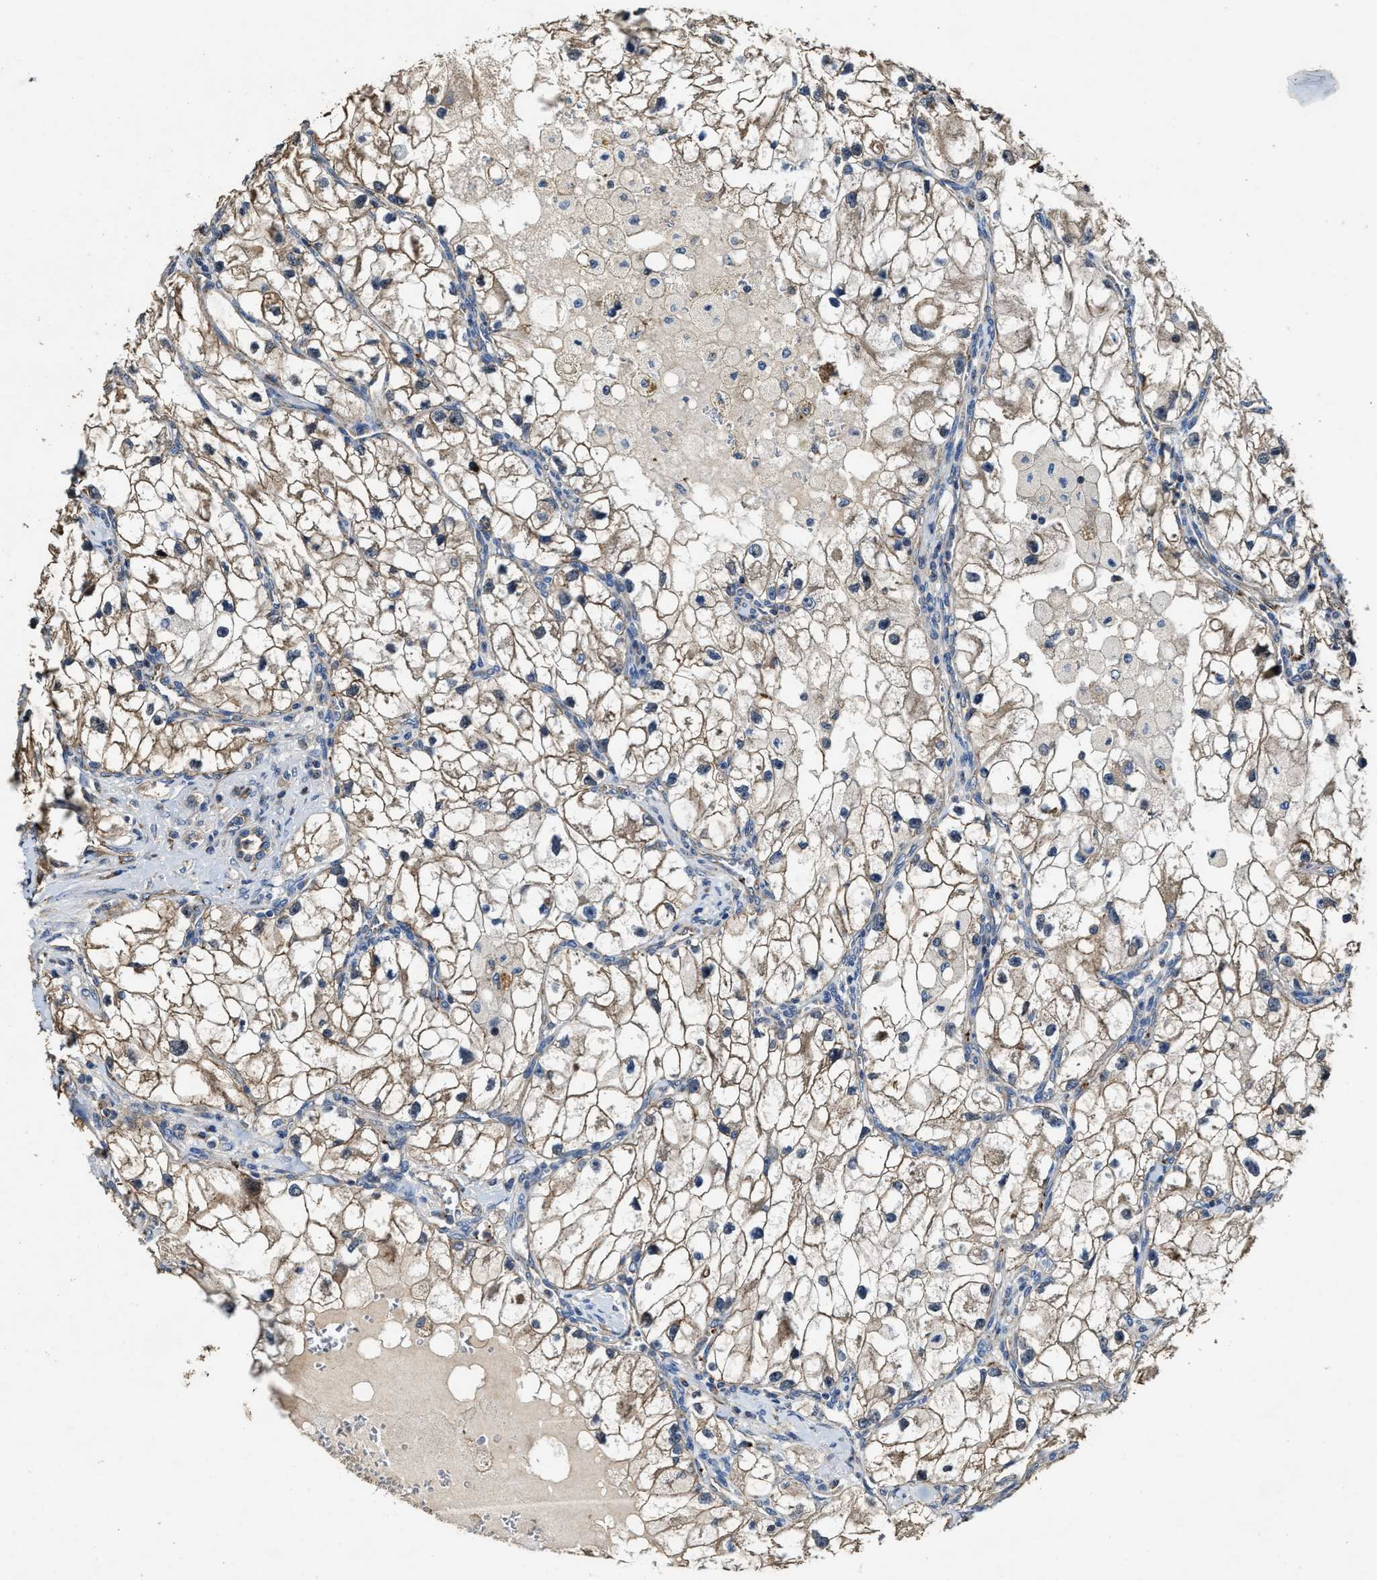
{"staining": {"intensity": "moderate", "quantity": ">75%", "location": "cytoplasmic/membranous"}, "tissue": "renal cancer", "cell_type": "Tumor cells", "image_type": "cancer", "snomed": [{"axis": "morphology", "description": "Adenocarcinoma, NOS"}, {"axis": "topography", "description": "Kidney"}], "caption": "DAB (3,3'-diaminobenzidine) immunohistochemical staining of renal cancer reveals moderate cytoplasmic/membranous protein positivity in approximately >75% of tumor cells.", "gene": "GFRA3", "patient": {"sex": "female", "age": 70}}